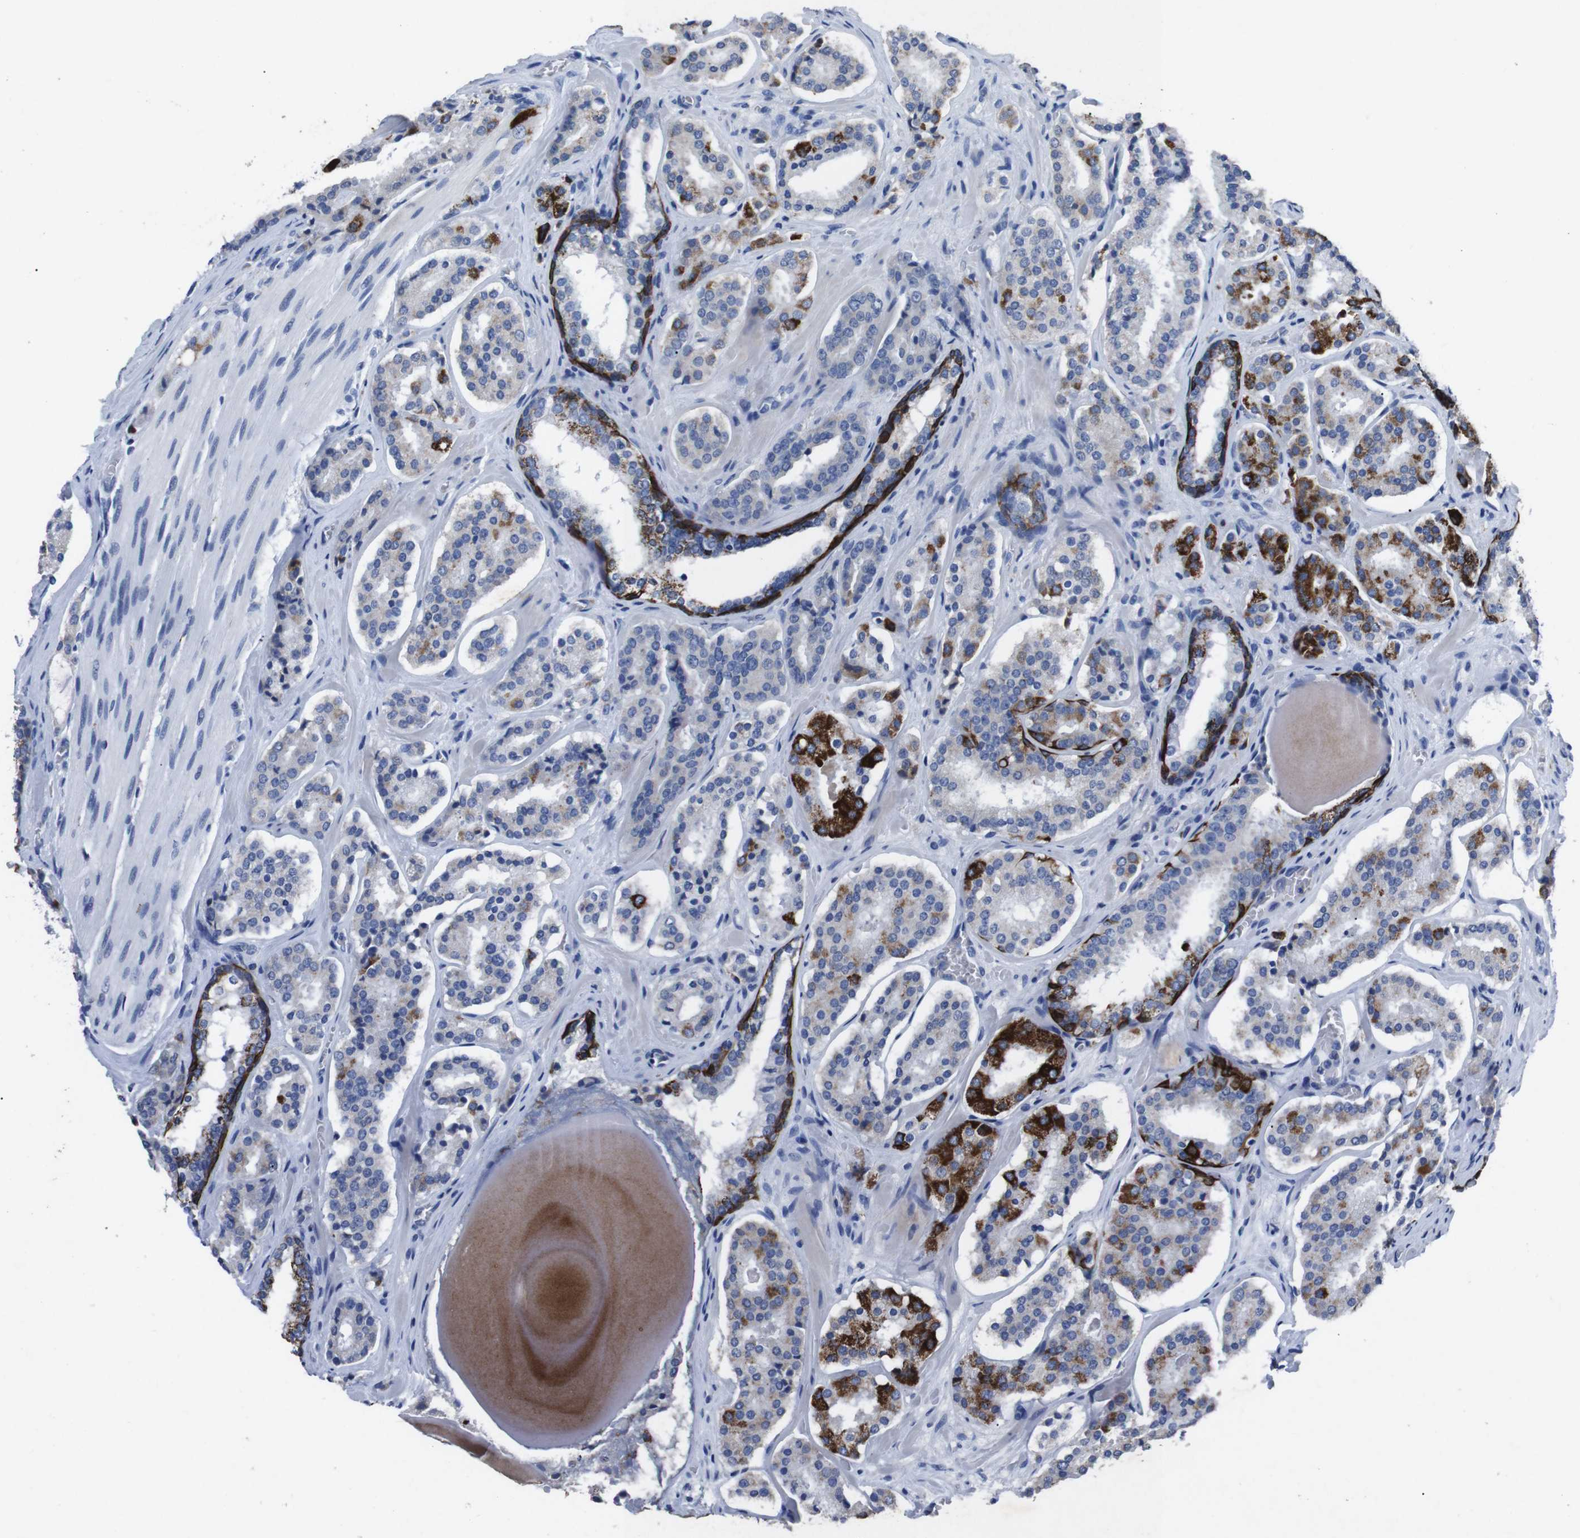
{"staining": {"intensity": "strong", "quantity": "<25%", "location": "cytoplasmic/membranous"}, "tissue": "prostate cancer", "cell_type": "Tumor cells", "image_type": "cancer", "snomed": [{"axis": "morphology", "description": "Adenocarcinoma, High grade"}, {"axis": "topography", "description": "Prostate"}], "caption": "Immunohistochemistry micrograph of human adenocarcinoma (high-grade) (prostate) stained for a protein (brown), which displays medium levels of strong cytoplasmic/membranous positivity in about <25% of tumor cells.", "gene": "GJB2", "patient": {"sex": "male", "age": 60}}